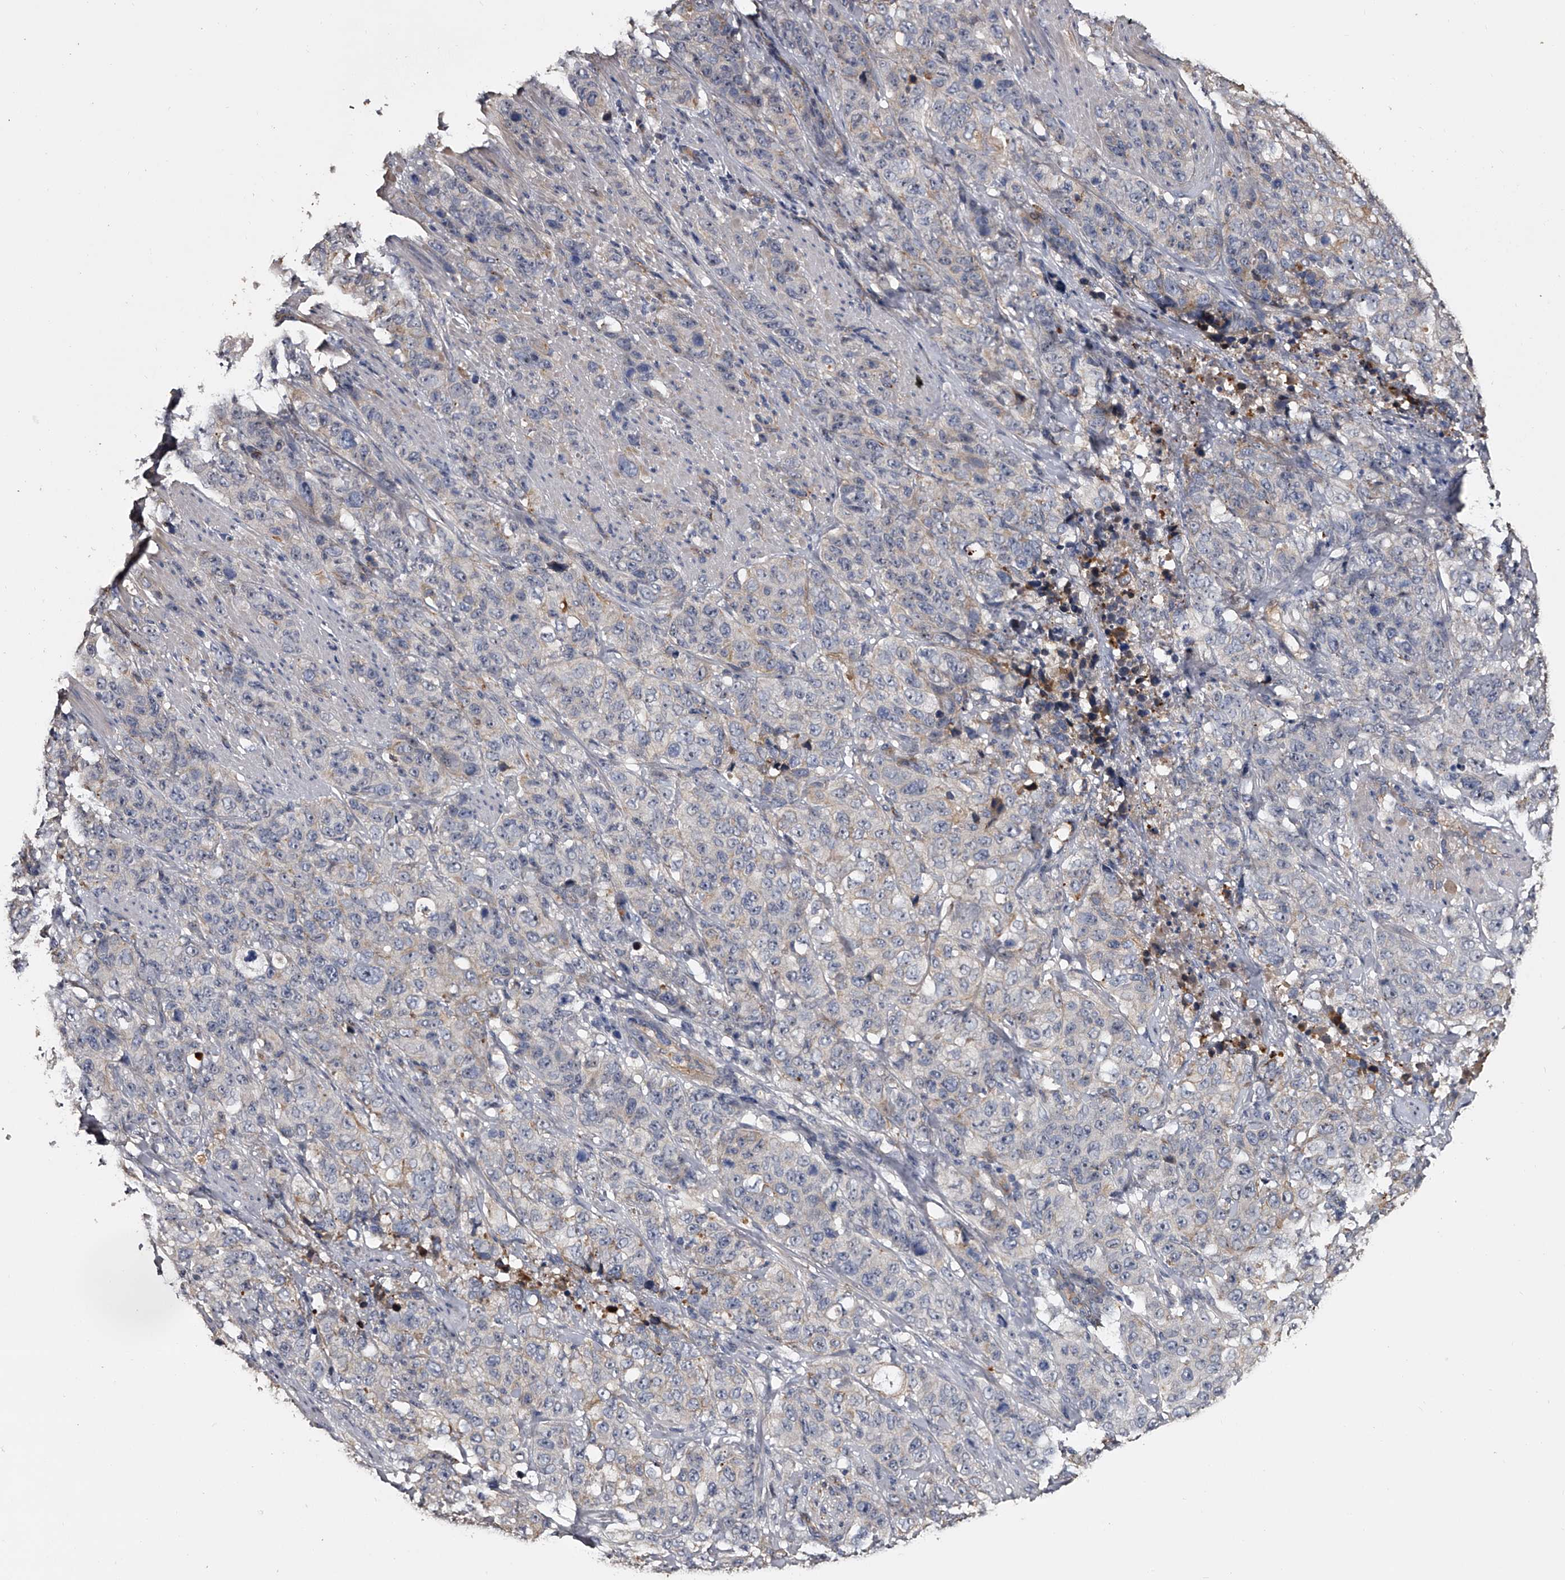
{"staining": {"intensity": "negative", "quantity": "none", "location": "none"}, "tissue": "stomach cancer", "cell_type": "Tumor cells", "image_type": "cancer", "snomed": [{"axis": "morphology", "description": "Adenocarcinoma, NOS"}, {"axis": "topography", "description": "Stomach"}], "caption": "This is an immunohistochemistry (IHC) photomicrograph of stomach cancer. There is no positivity in tumor cells.", "gene": "MDN1", "patient": {"sex": "male", "age": 48}}